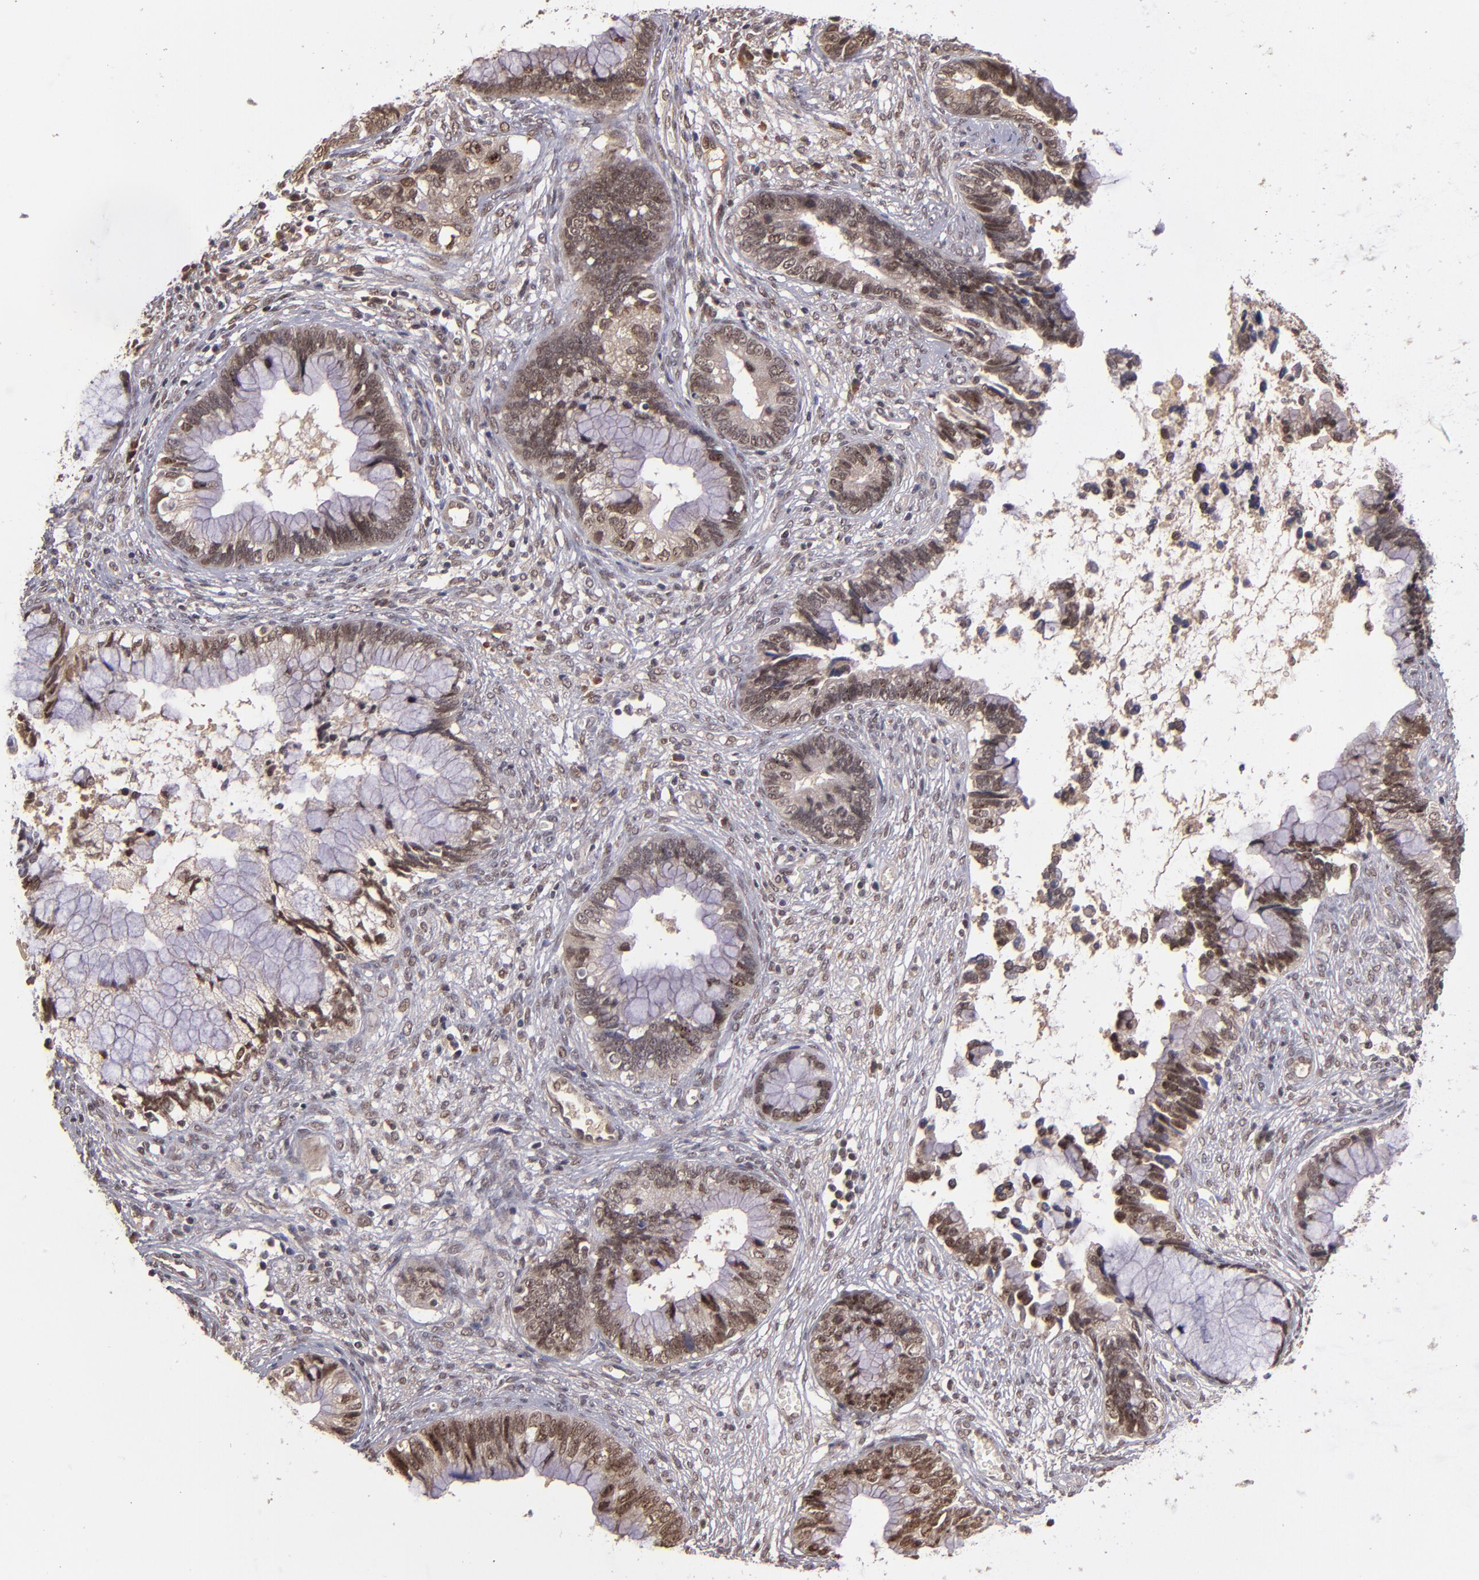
{"staining": {"intensity": "moderate", "quantity": ">75%", "location": "nuclear"}, "tissue": "cervical cancer", "cell_type": "Tumor cells", "image_type": "cancer", "snomed": [{"axis": "morphology", "description": "Adenocarcinoma, NOS"}, {"axis": "topography", "description": "Cervix"}], "caption": "IHC (DAB (3,3'-diaminobenzidine)) staining of cervical adenocarcinoma shows moderate nuclear protein staining in about >75% of tumor cells.", "gene": "ABHD12B", "patient": {"sex": "female", "age": 44}}